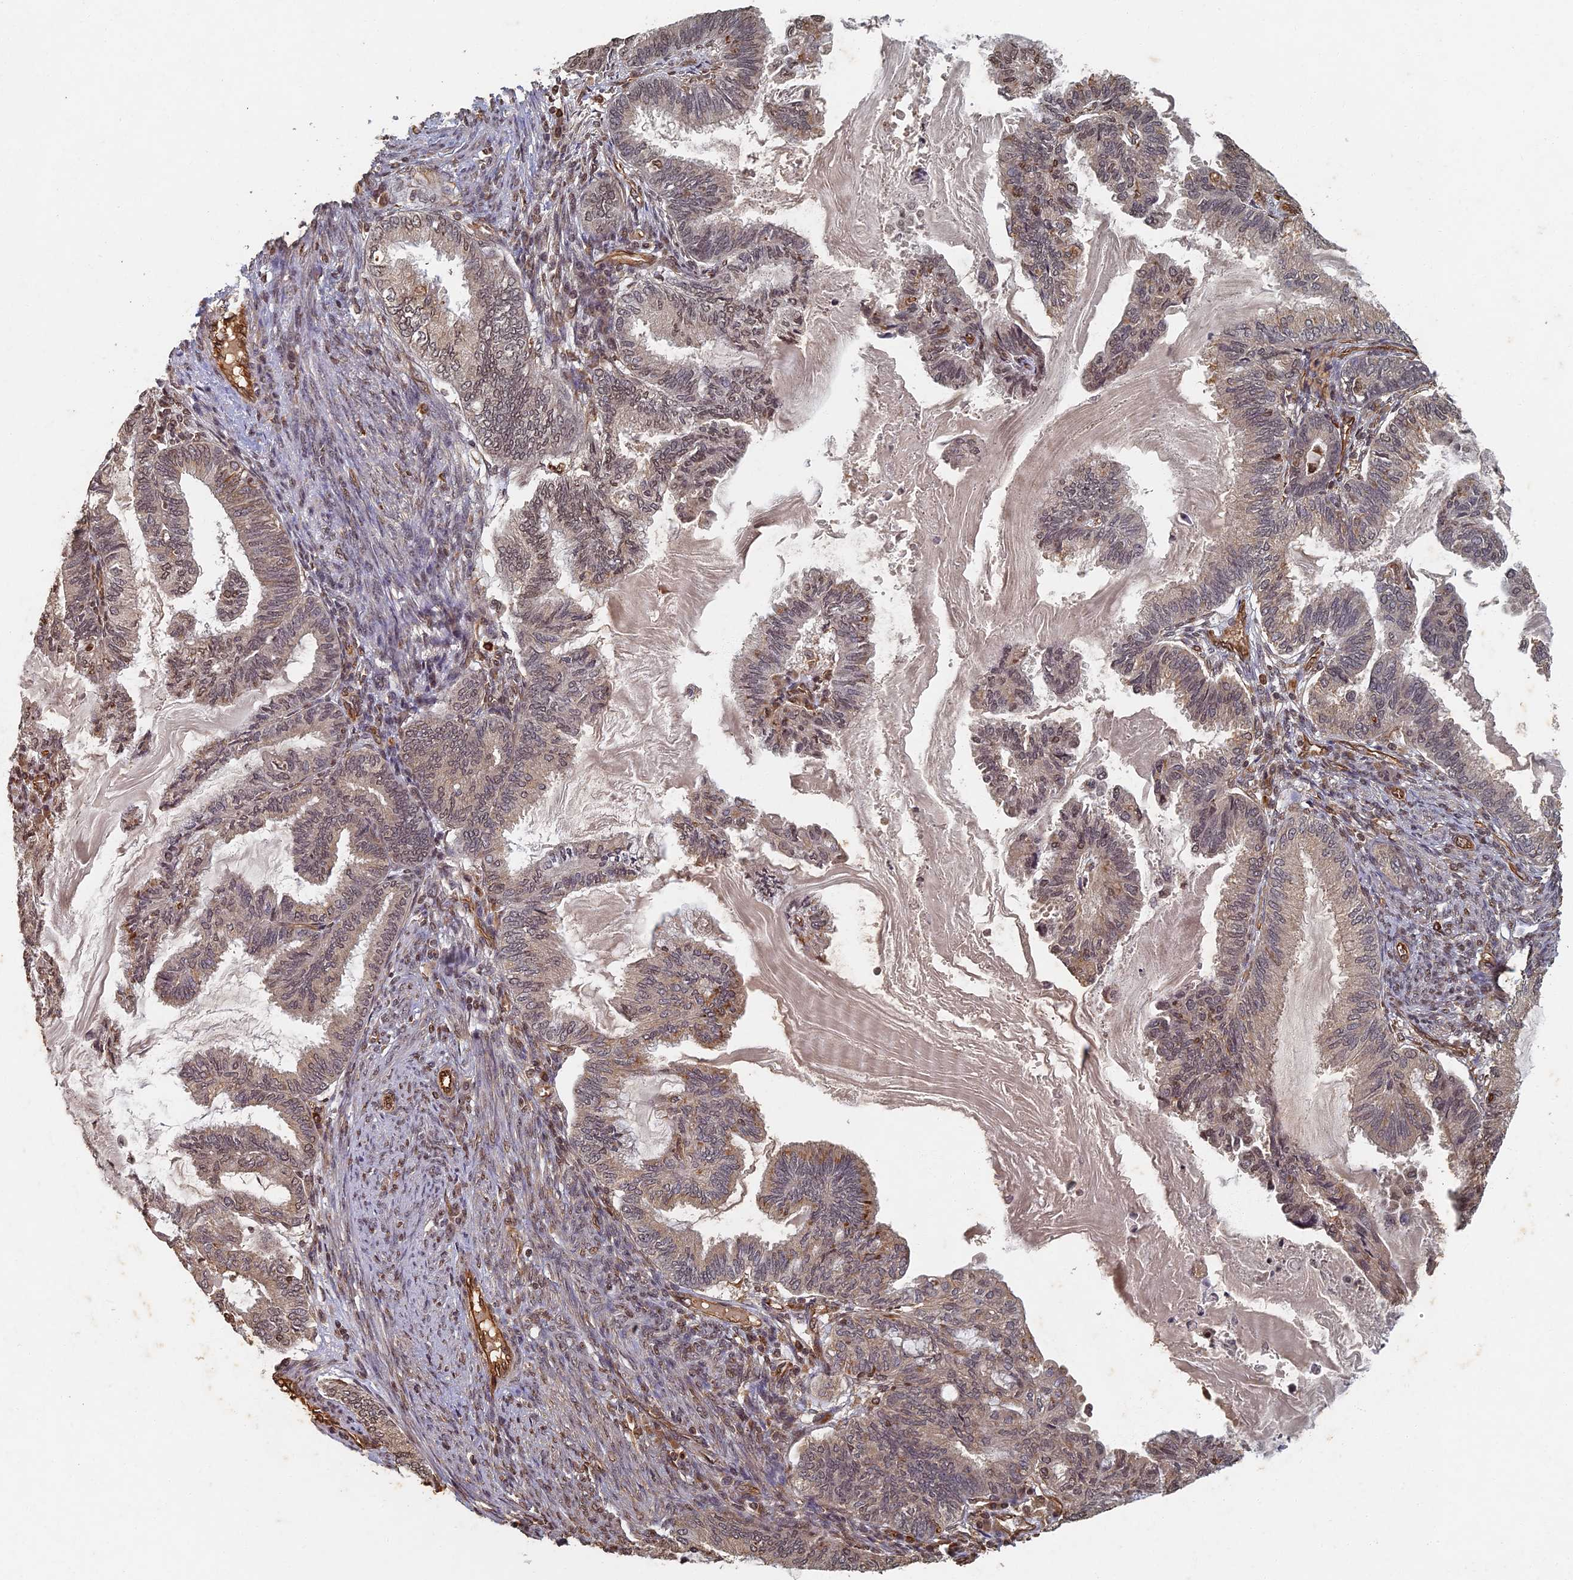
{"staining": {"intensity": "weak", "quantity": "25%-75%", "location": "cytoplasmic/membranous,nuclear"}, "tissue": "endometrial cancer", "cell_type": "Tumor cells", "image_type": "cancer", "snomed": [{"axis": "morphology", "description": "Adenocarcinoma, NOS"}, {"axis": "topography", "description": "Endometrium"}], "caption": "Endometrial cancer stained for a protein demonstrates weak cytoplasmic/membranous and nuclear positivity in tumor cells.", "gene": "ABCB10", "patient": {"sex": "female", "age": 86}}